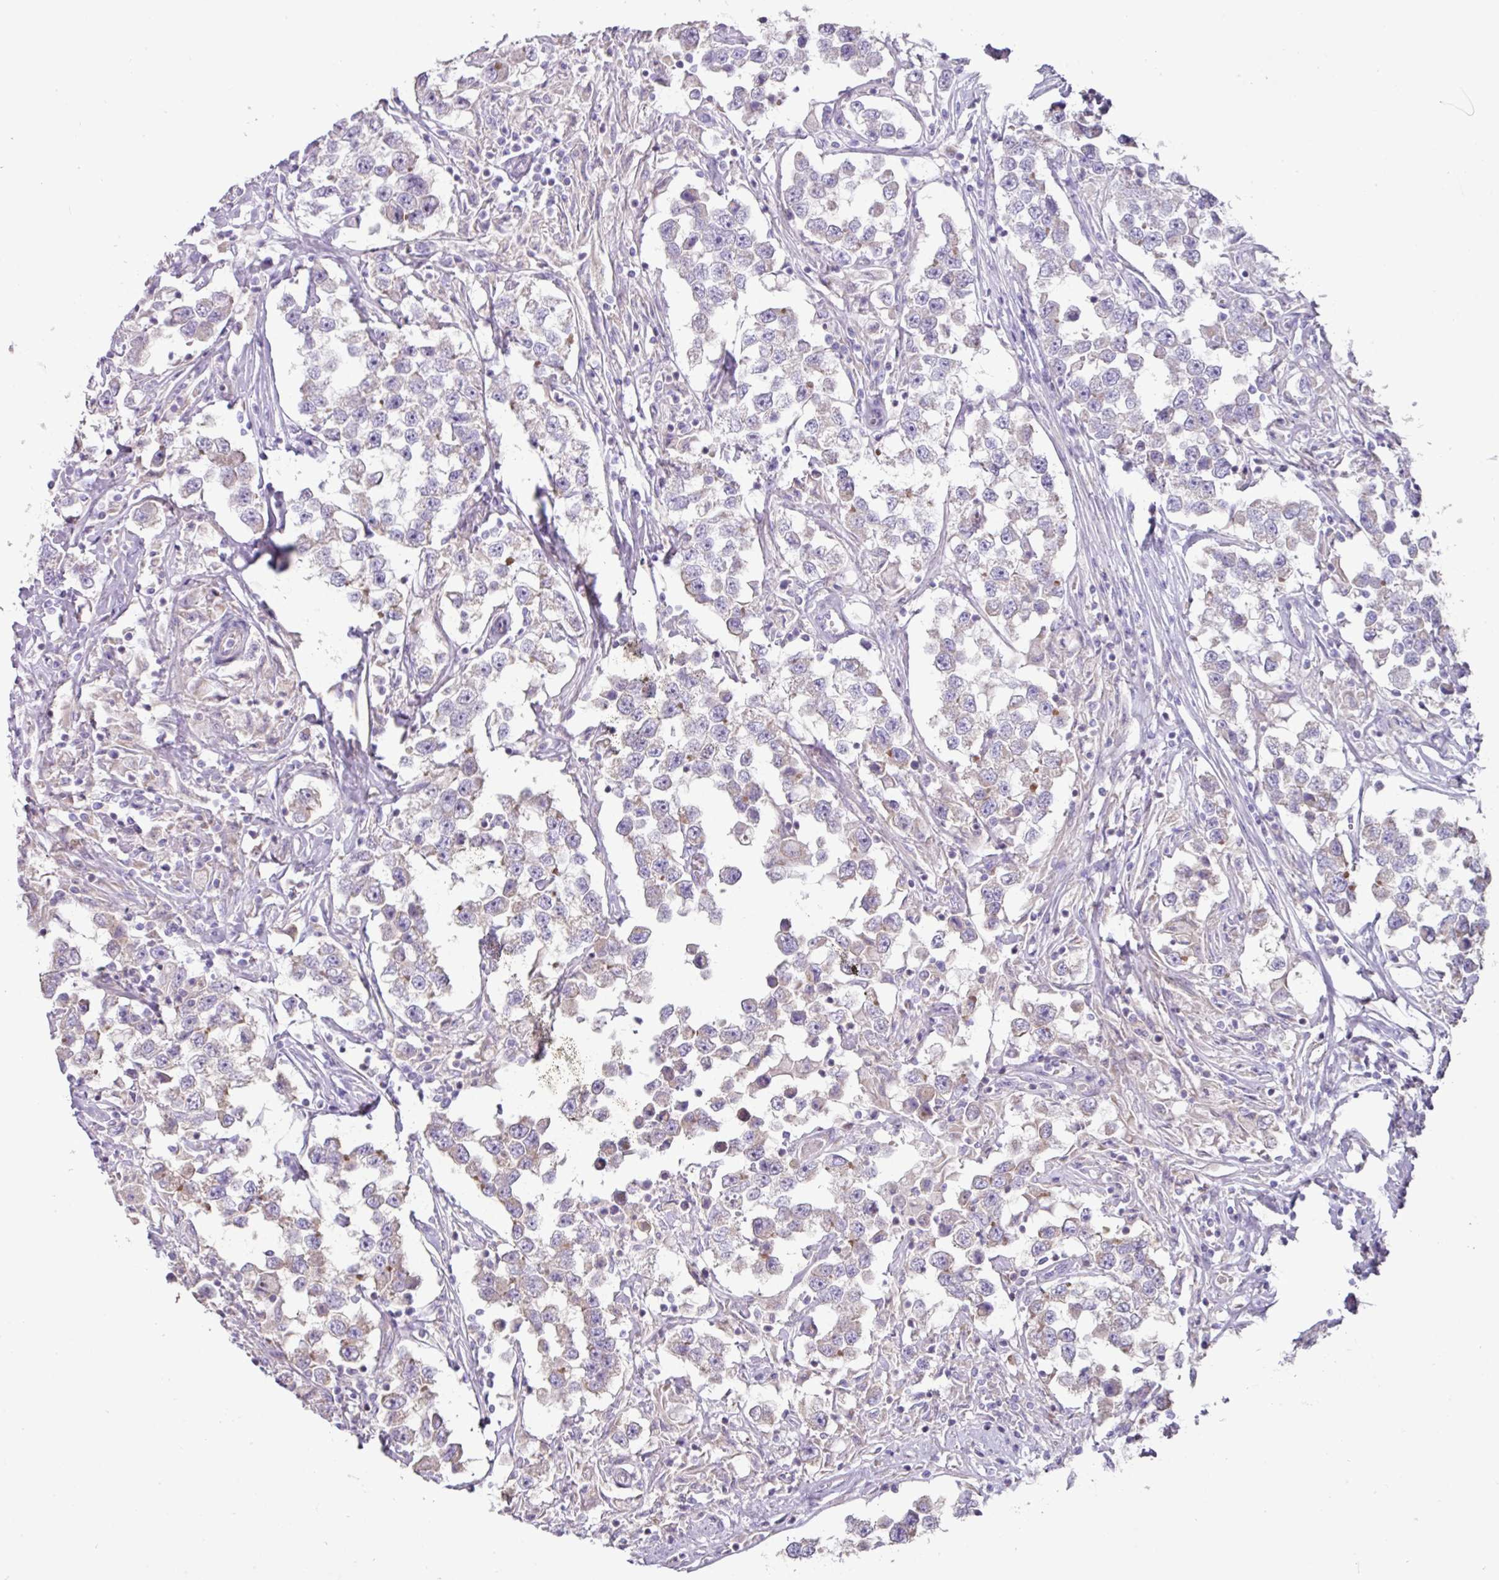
{"staining": {"intensity": "weak", "quantity": "<25%", "location": "cytoplasmic/membranous"}, "tissue": "testis cancer", "cell_type": "Tumor cells", "image_type": "cancer", "snomed": [{"axis": "morphology", "description": "Seminoma, NOS"}, {"axis": "topography", "description": "Testis"}], "caption": "A photomicrograph of testis seminoma stained for a protein shows no brown staining in tumor cells.", "gene": "MRRF", "patient": {"sex": "male", "age": 46}}